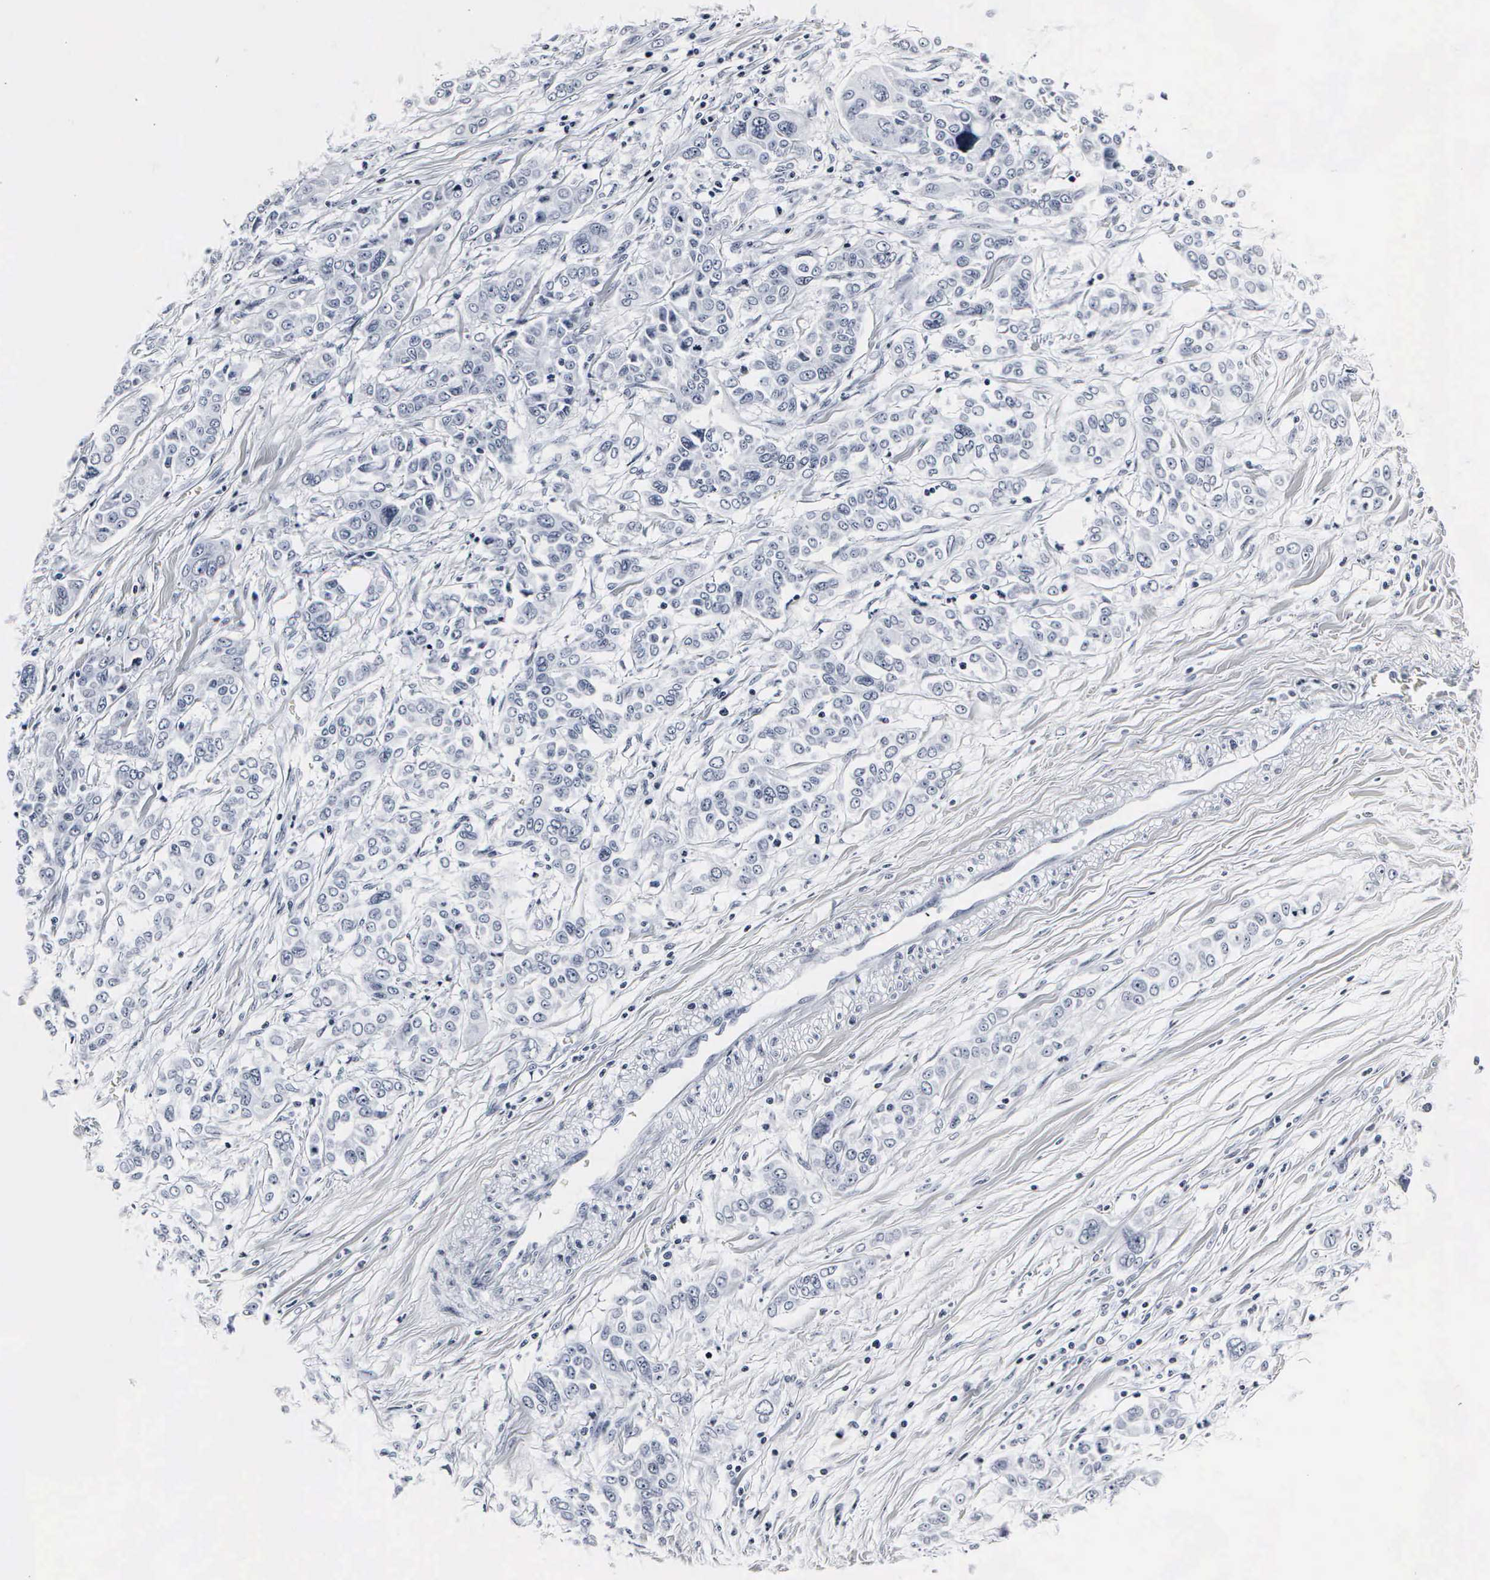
{"staining": {"intensity": "negative", "quantity": "none", "location": "none"}, "tissue": "pancreatic cancer", "cell_type": "Tumor cells", "image_type": "cancer", "snomed": [{"axis": "morphology", "description": "Adenocarcinoma, NOS"}, {"axis": "topography", "description": "Pancreas"}], "caption": "A photomicrograph of pancreatic cancer stained for a protein displays no brown staining in tumor cells.", "gene": "DGCR2", "patient": {"sex": "female", "age": 52}}